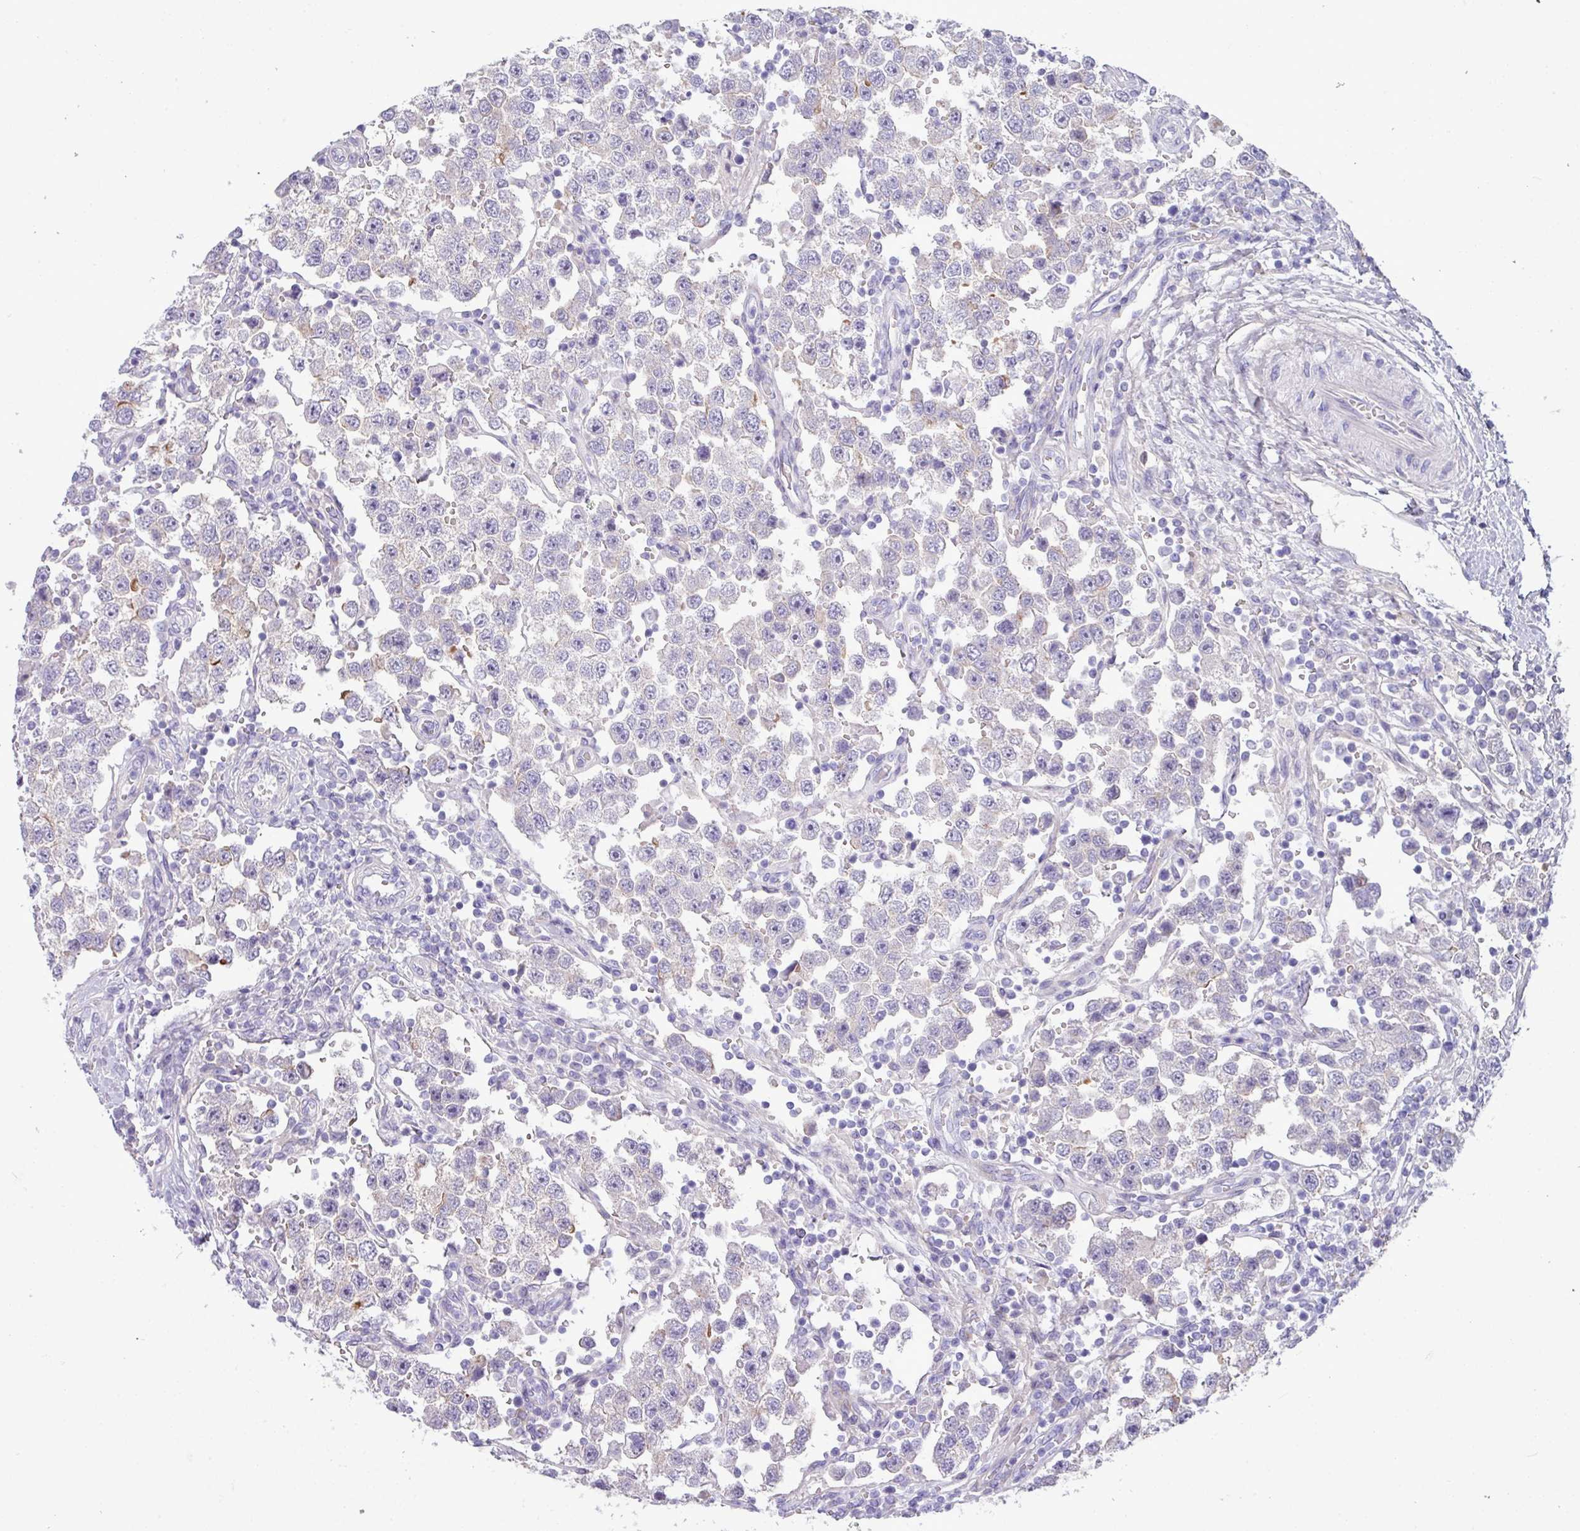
{"staining": {"intensity": "negative", "quantity": "none", "location": "none"}, "tissue": "testis cancer", "cell_type": "Tumor cells", "image_type": "cancer", "snomed": [{"axis": "morphology", "description": "Seminoma, NOS"}, {"axis": "topography", "description": "Testis"}], "caption": "A histopathology image of human testis seminoma is negative for staining in tumor cells.", "gene": "KIRREL3", "patient": {"sex": "male", "age": 37}}